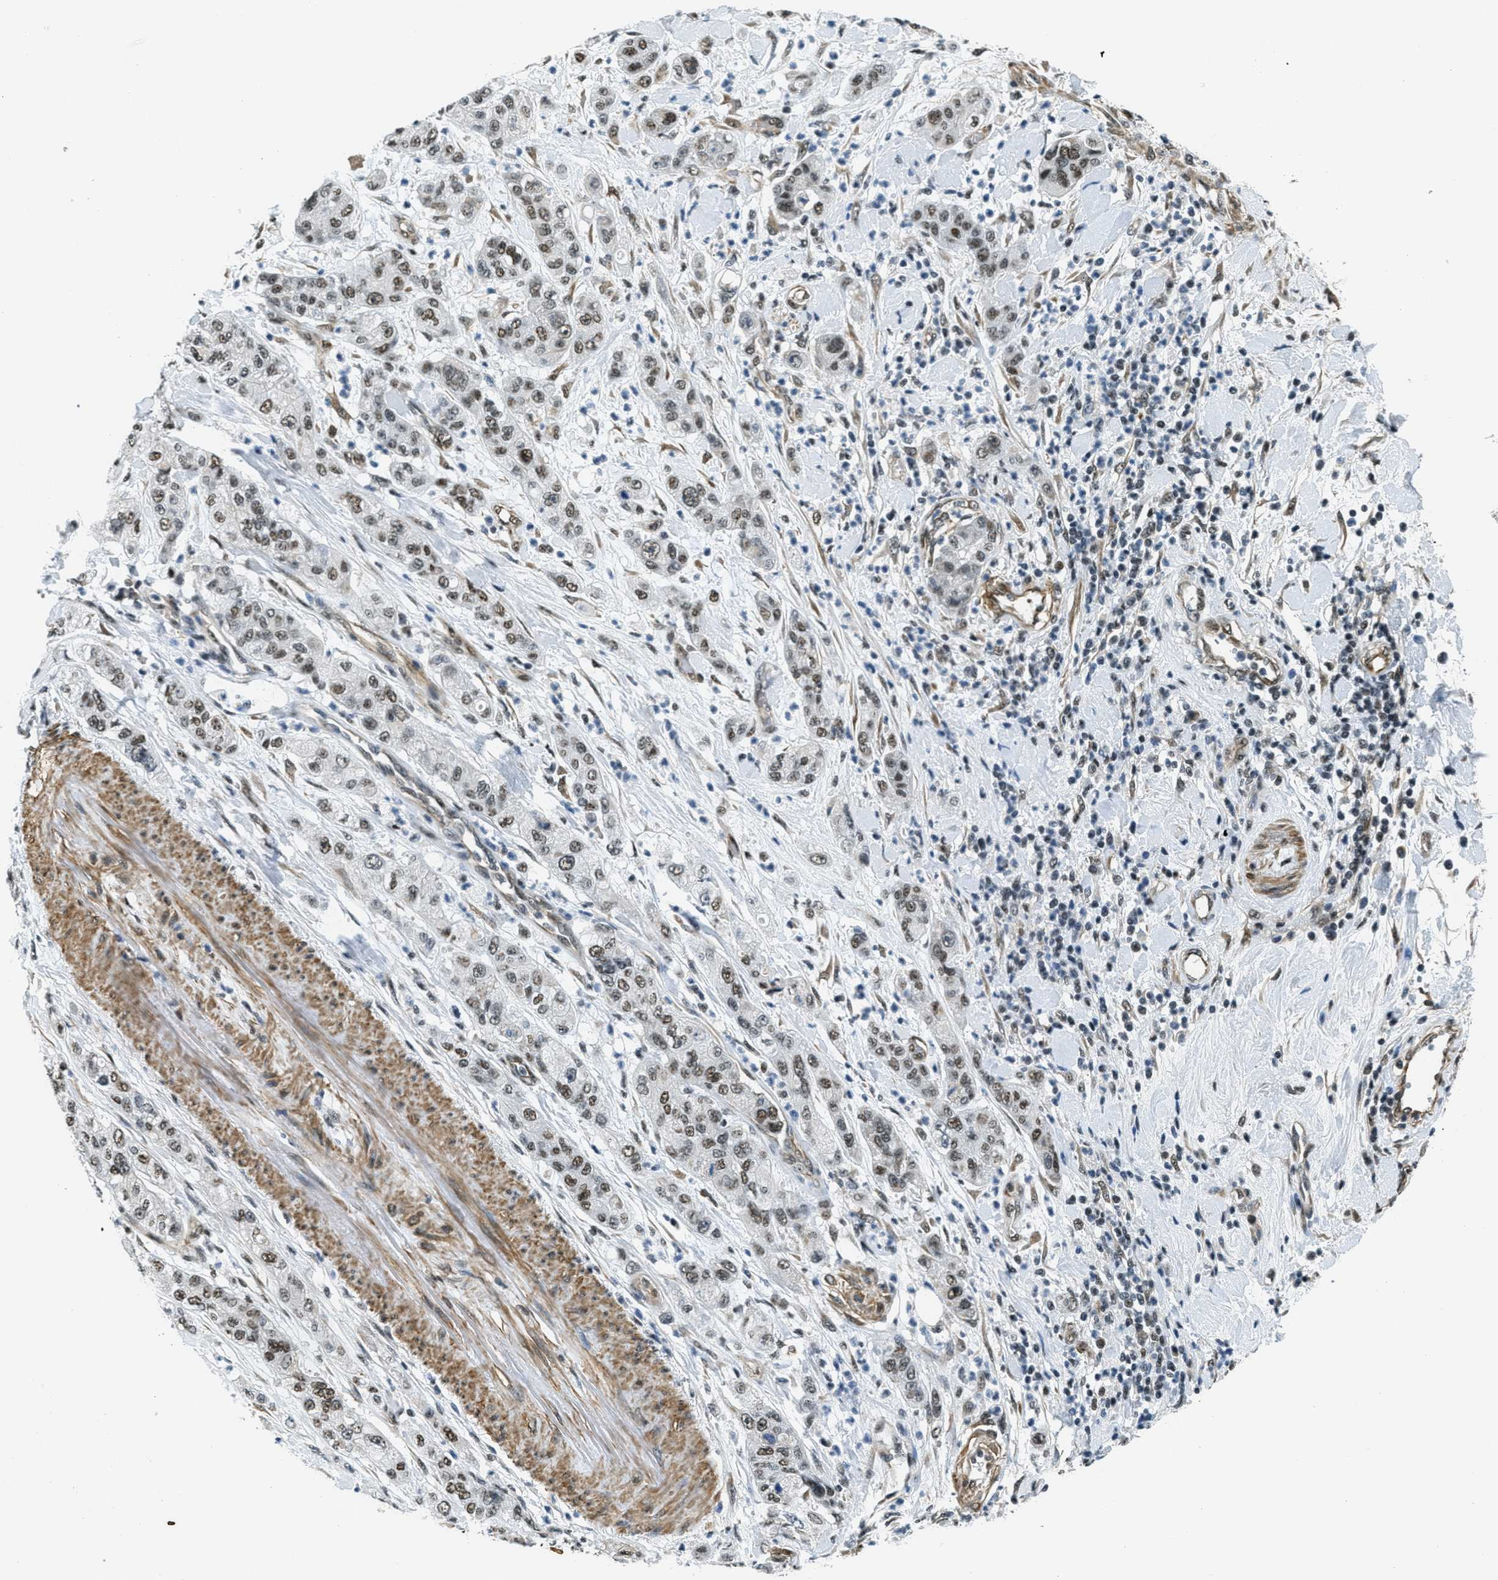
{"staining": {"intensity": "weak", "quantity": ">75%", "location": "nuclear"}, "tissue": "pancreatic cancer", "cell_type": "Tumor cells", "image_type": "cancer", "snomed": [{"axis": "morphology", "description": "Adenocarcinoma, NOS"}, {"axis": "topography", "description": "Pancreas"}], "caption": "Pancreatic cancer stained with immunohistochemistry (IHC) reveals weak nuclear staining in about >75% of tumor cells.", "gene": "CFAP36", "patient": {"sex": "female", "age": 78}}